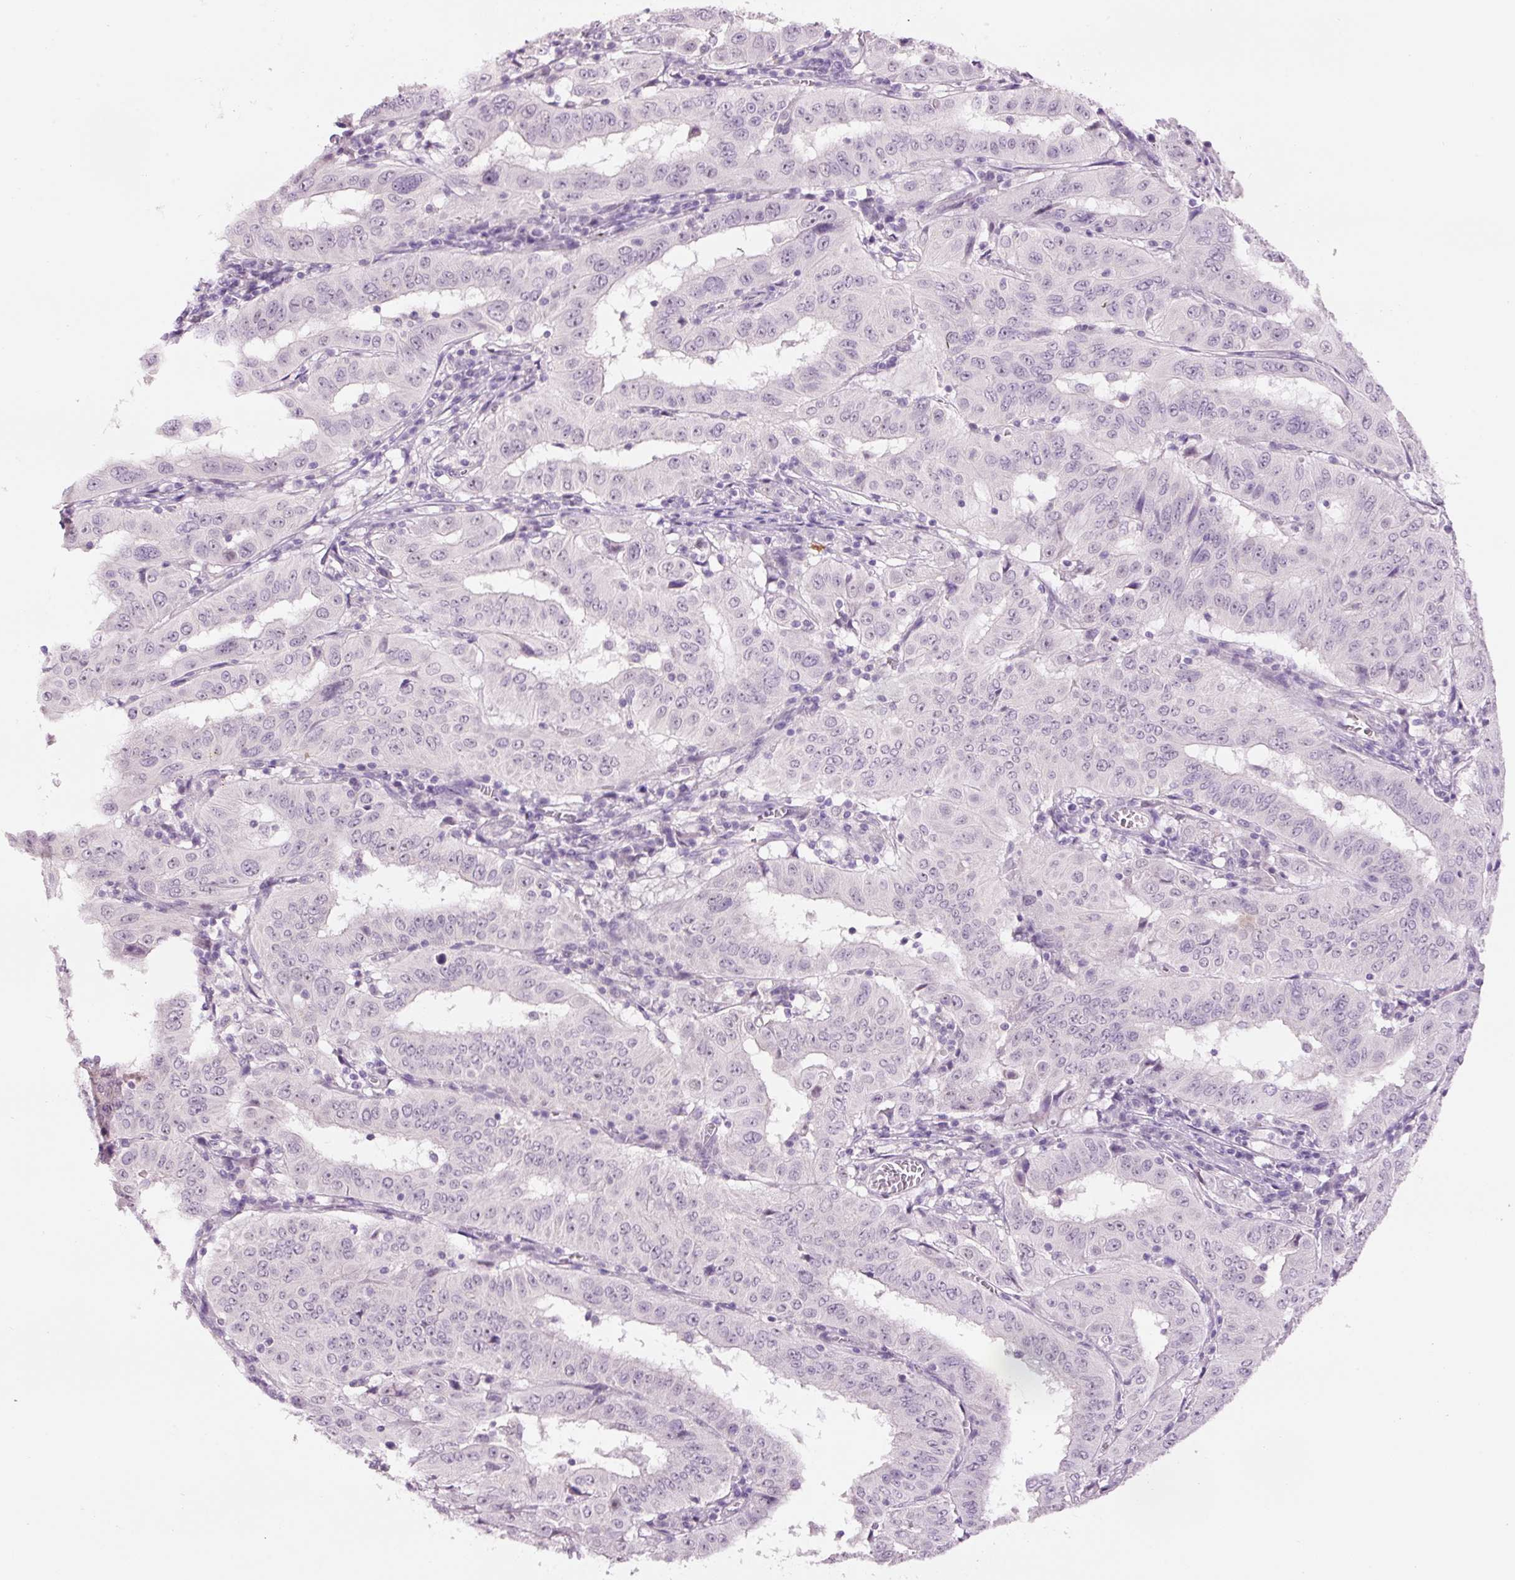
{"staining": {"intensity": "negative", "quantity": "none", "location": "none"}, "tissue": "pancreatic cancer", "cell_type": "Tumor cells", "image_type": "cancer", "snomed": [{"axis": "morphology", "description": "Adenocarcinoma, NOS"}, {"axis": "topography", "description": "Pancreas"}], "caption": "Pancreatic cancer was stained to show a protein in brown. There is no significant staining in tumor cells.", "gene": "GCG", "patient": {"sex": "male", "age": 63}}